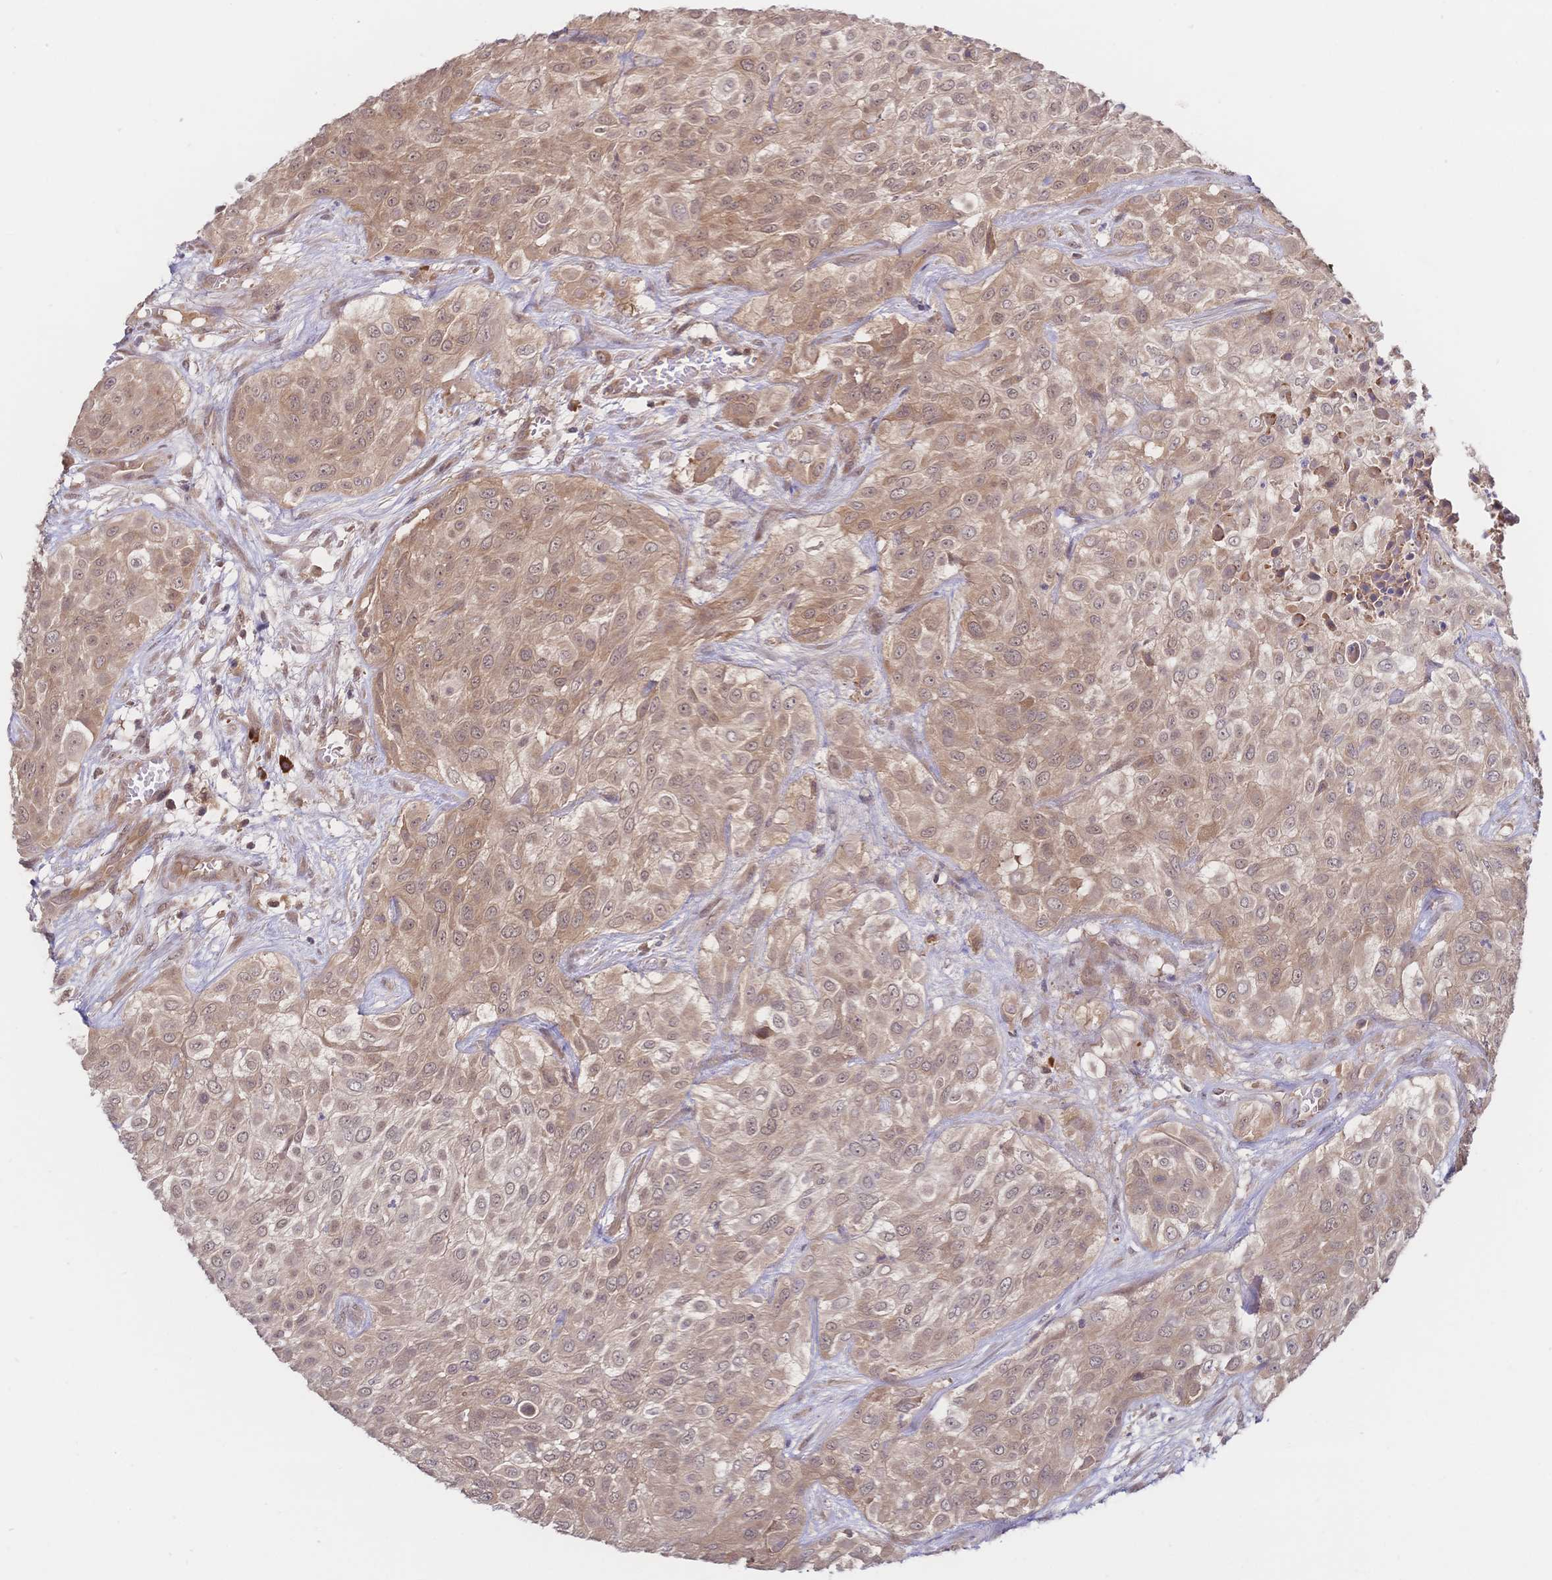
{"staining": {"intensity": "moderate", "quantity": ">75%", "location": "cytoplasmic/membranous"}, "tissue": "urothelial cancer", "cell_type": "Tumor cells", "image_type": "cancer", "snomed": [{"axis": "morphology", "description": "Urothelial carcinoma, High grade"}, {"axis": "topography", "description": "Urinary bladder"}], "caption": "High-grade urothelial carcinoma stained with a brown dye demonstrates moderate cytoplasmic/membranous positive expression in about >75% of tumor cells.", "gene": "LMO4", "patient": {"sex": "male", "age": 57}}